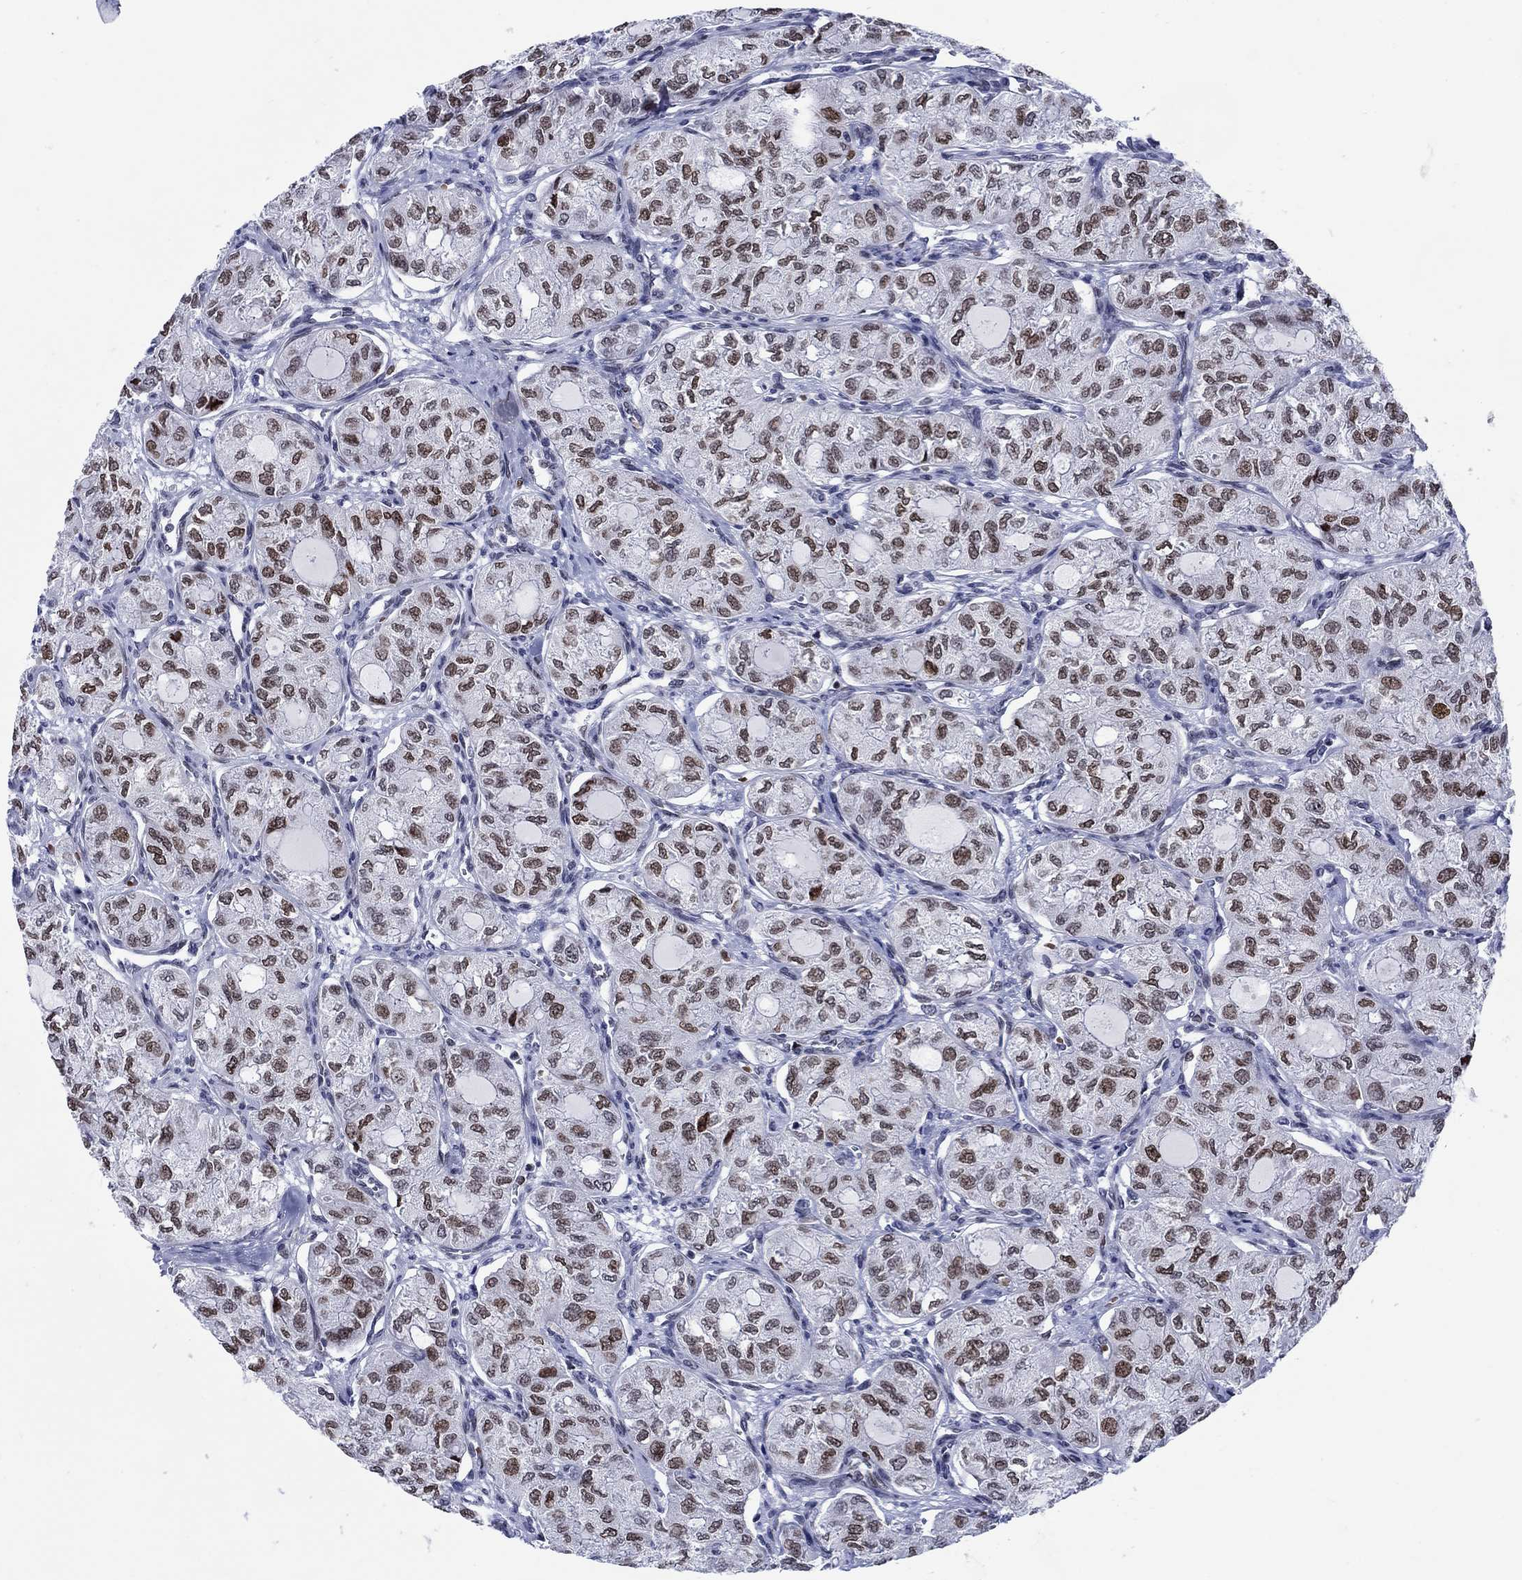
{"staining": {"intensity": "weak", "quantity": "25%-75%", "location": "nuclear"}, "tissue": "thyroid cancer", "cell_type": "Tumor cells", "image_type": "cancer", "snomed": [{"axis": "morphology", "description": "Follicular adenoma carcinoma, NOS"}, {"axis": "topography", "description": "Thyroid gland"}], "caption": "The immunohistochemical stain shows weak nuclear staining in tumor cells of follicular adenoma carcinoma (thyroid) tissue. Nuclei are stained in blue.", "gene": "HMGA1", "patient": {"sex": "male", "age": 75}}